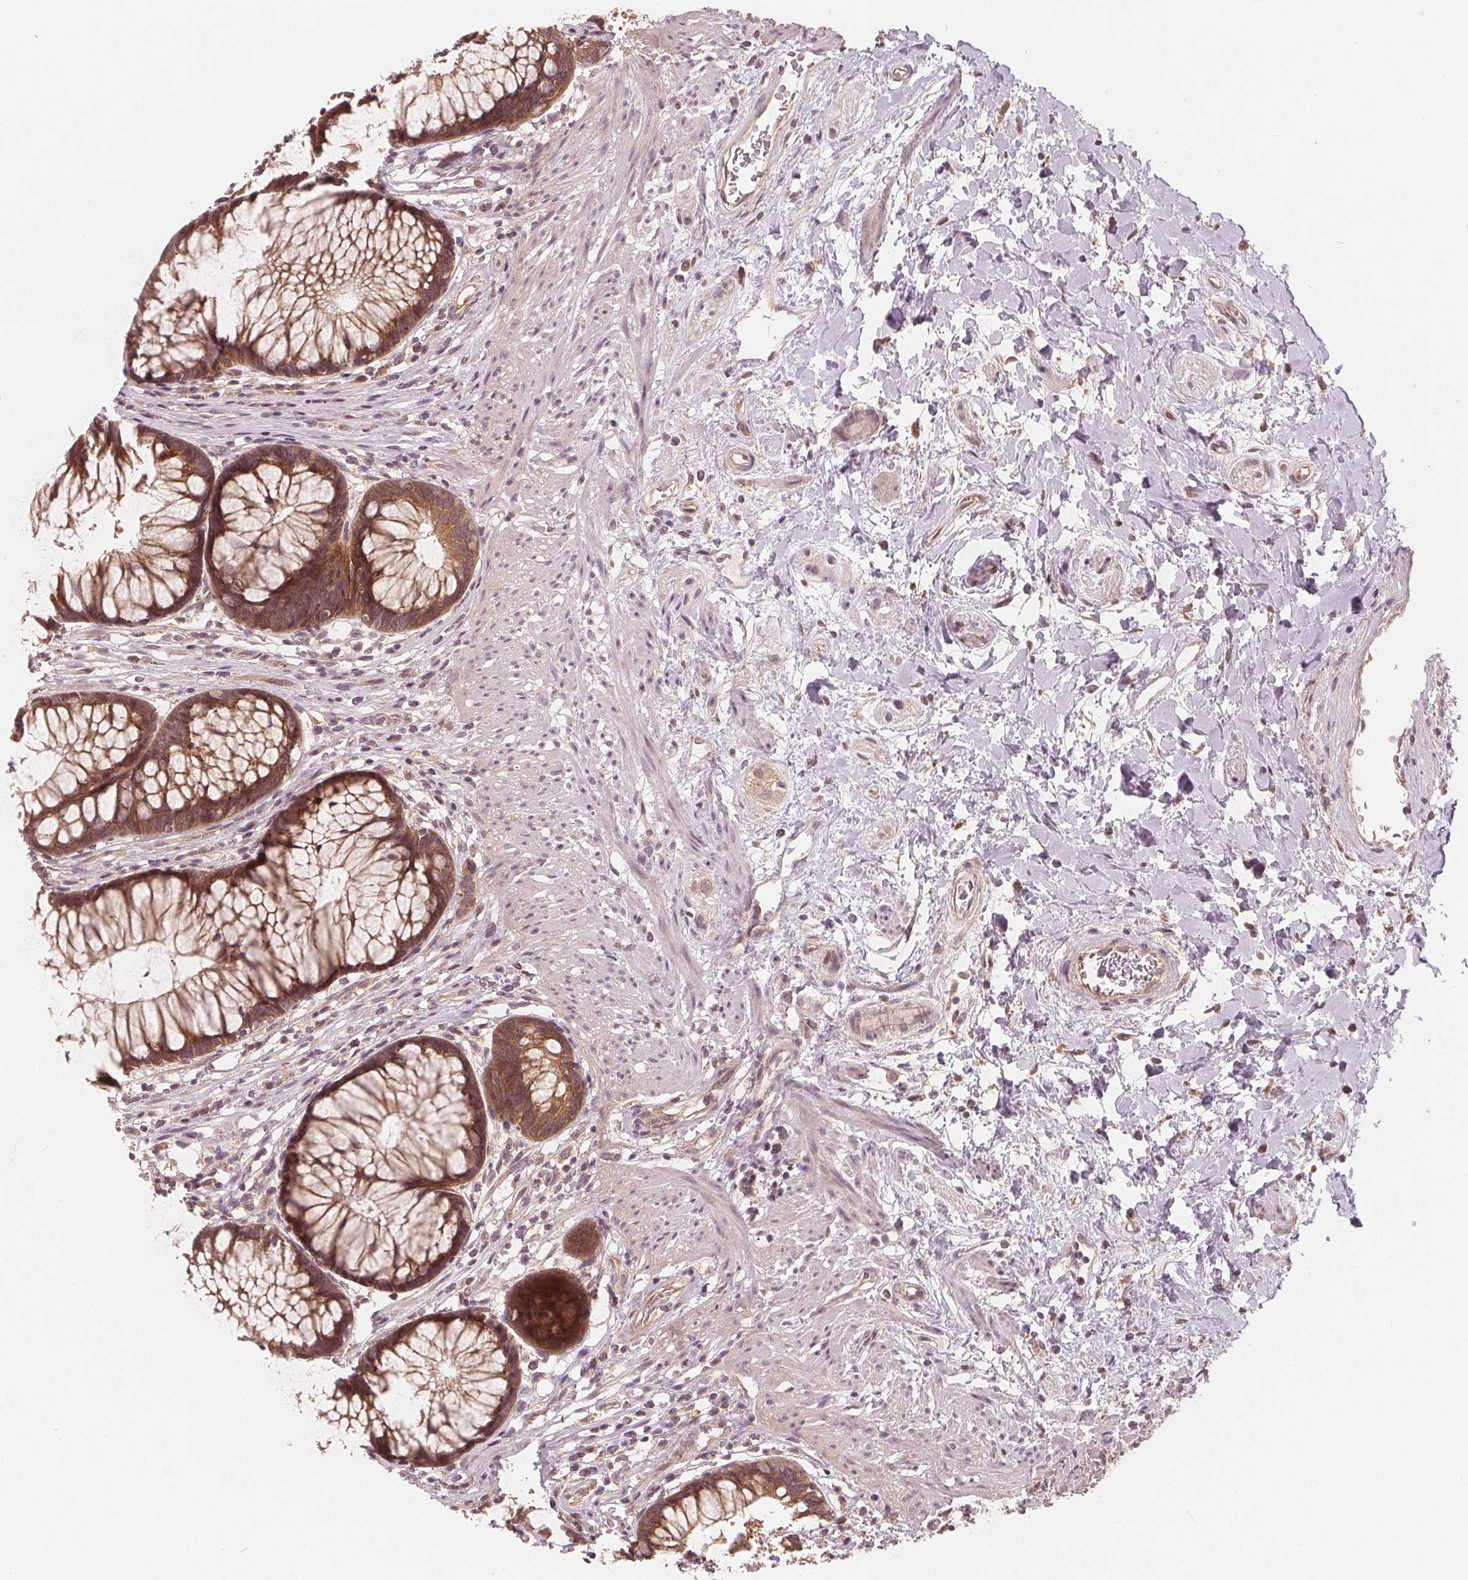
{"staining": {"intensity": "moderate", "quantity": ">75%", "location": "cytoplasmic/membranous"}, "tissue": "rectum", "cell_type": "Glandular cells", "image_type": "normal", "snomed": [{"axis": "morphology", "description": "Normal tissue, NOS"}, {"axis": "topography", "description": "Smooth muscle"}, {"axis": "topography", "description": "Rectum"}], "caption": "A medium amount of moderate cytoplasmic/membranous expression is present in approximately >75% of glandular cells in benign rectum.", "gene": "SNX12", "patient": {"sex": "male", "age": 53}}